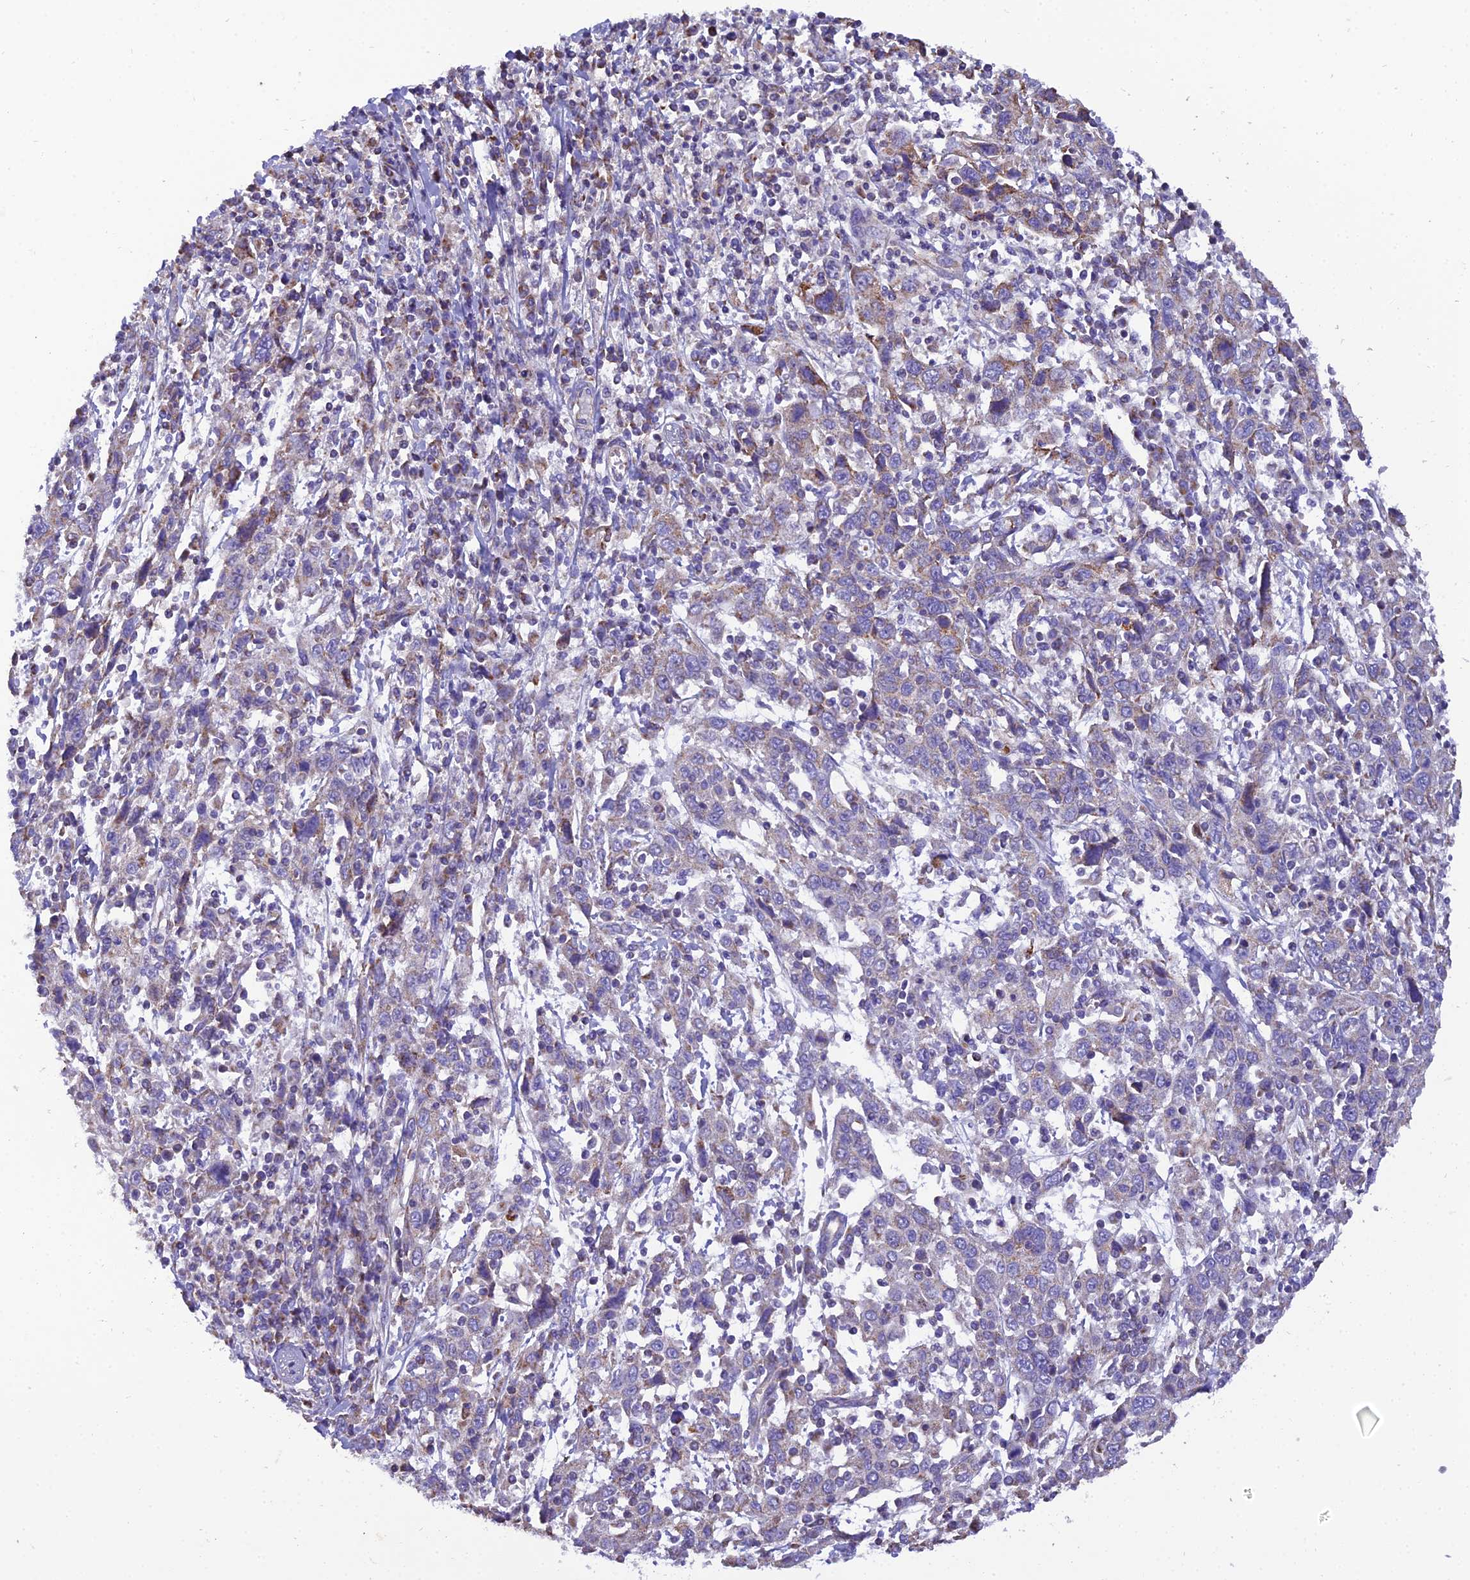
{"staining": {"intensity": "negative", "quantity": "none", "location": "none"}, "tissue": "cervical cancer", "cell_type": "Tumor cells", "image_type": "cancer", "snomed": [{"axis": "morphology", "description": "Squamous cell carcinoma, NOS"}, {"axis": "topography", "description": "Cervix"}], "caption": "Immunohistochemical staining of cervical cancer demonstrates no significant positivity in tumor cells.", "gene": "GPD1", "patient": {"sex": "female", "age": 46}}